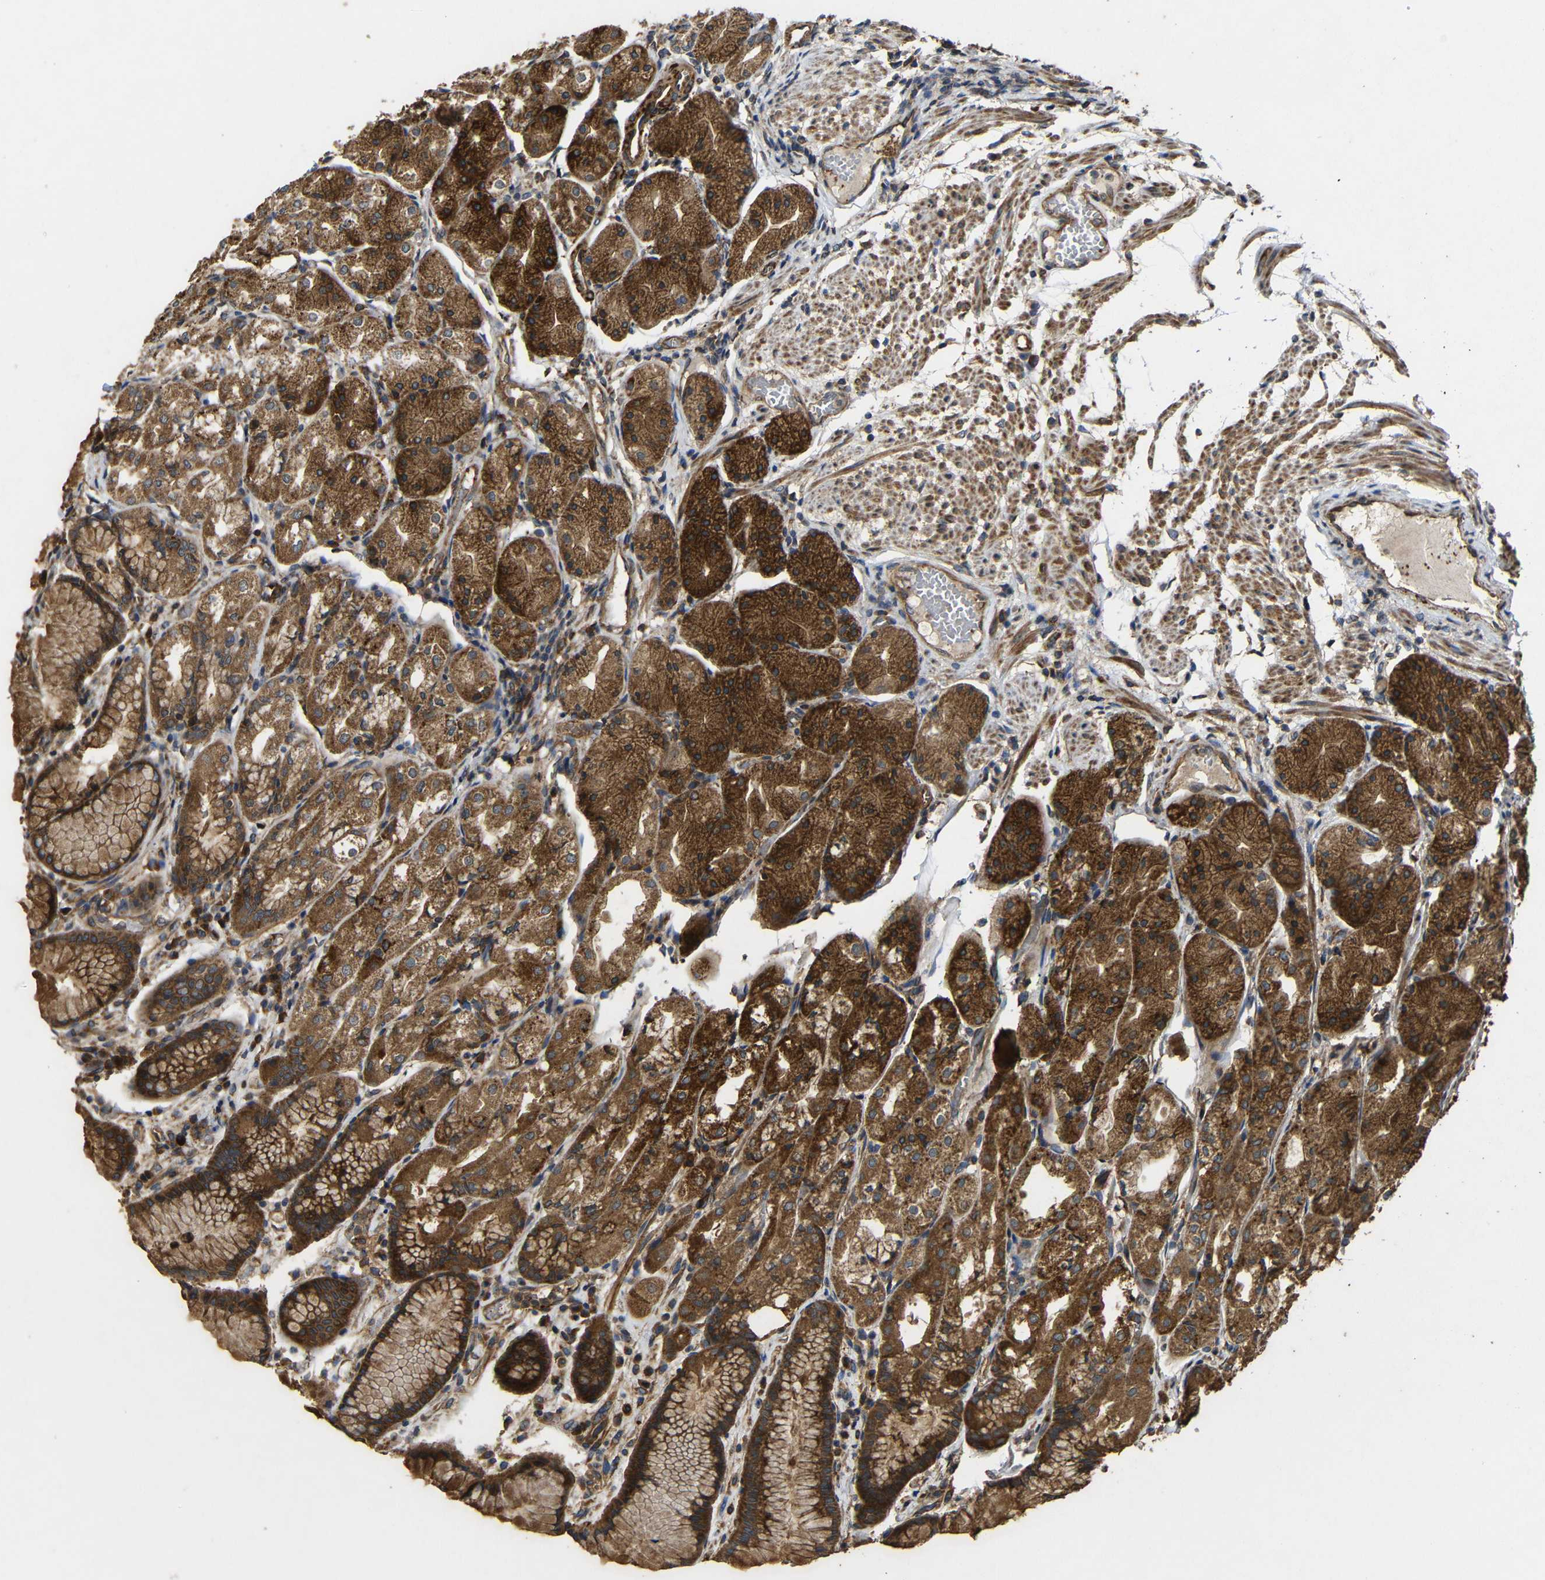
{"staining": {"intensity": "strong", "quantity": ">75%", "location": "cytoplasmic/membranous"}, "tissue": "stomach", "cell_type": "Glandular cells", "image_type": "normal", "snomed": [{"axis": "morphology", "description": "Normal tissue, NOS"}, {"axis": "topography", "description": "Stomach, upper"}], "caption": "This is a photomicrograph of IHC staining of benign stomach, which shows strong expression in the cytoplasmic/membranous of glandular cells.", "gene": "EIF2S1", "patient": {"sex": "male", "age": 72}}